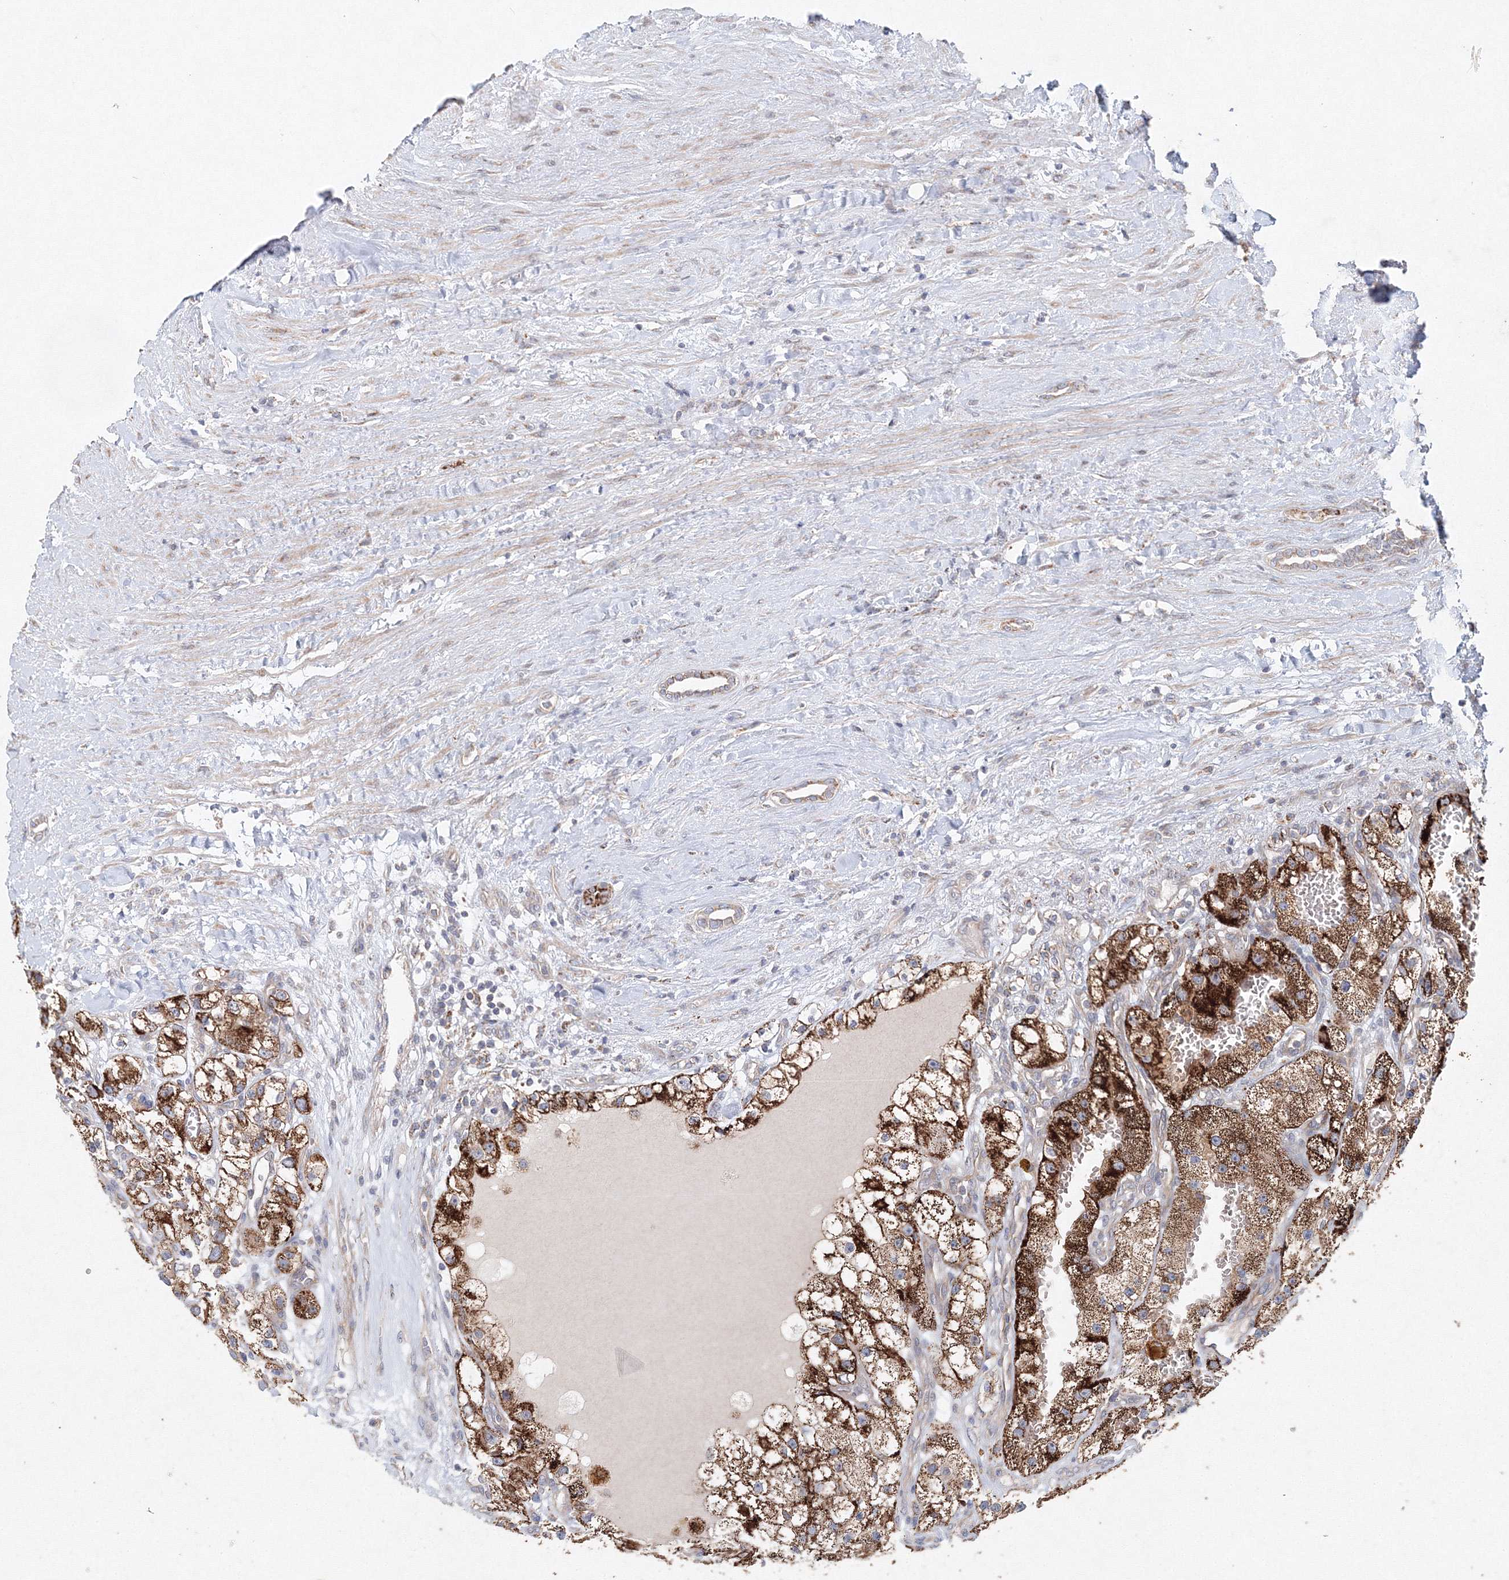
{"staining": {"intensity": "strong", "quantity": ">75%", "location": "cytoplasmic/membranous"}, "tissue": "renal cancer", "cell_type": "Tumor cells", "image_type": "cancer", "snomed": [{"axis": "morphology", "description": "Adenocarcinoma, NOS"}, {"axis": "topography", "description": "Kidney"}], "caption": "This micrograph exhibits adenocarcinoma (renal) stained with IHC to label a protein in brown. The cytoplasmic/membranous of tumor cells show strong positivity for the protein. Nuclei are counter-stained blue.", "gene": "WDR49", "patient": {"sex": "female", "age": 57}}